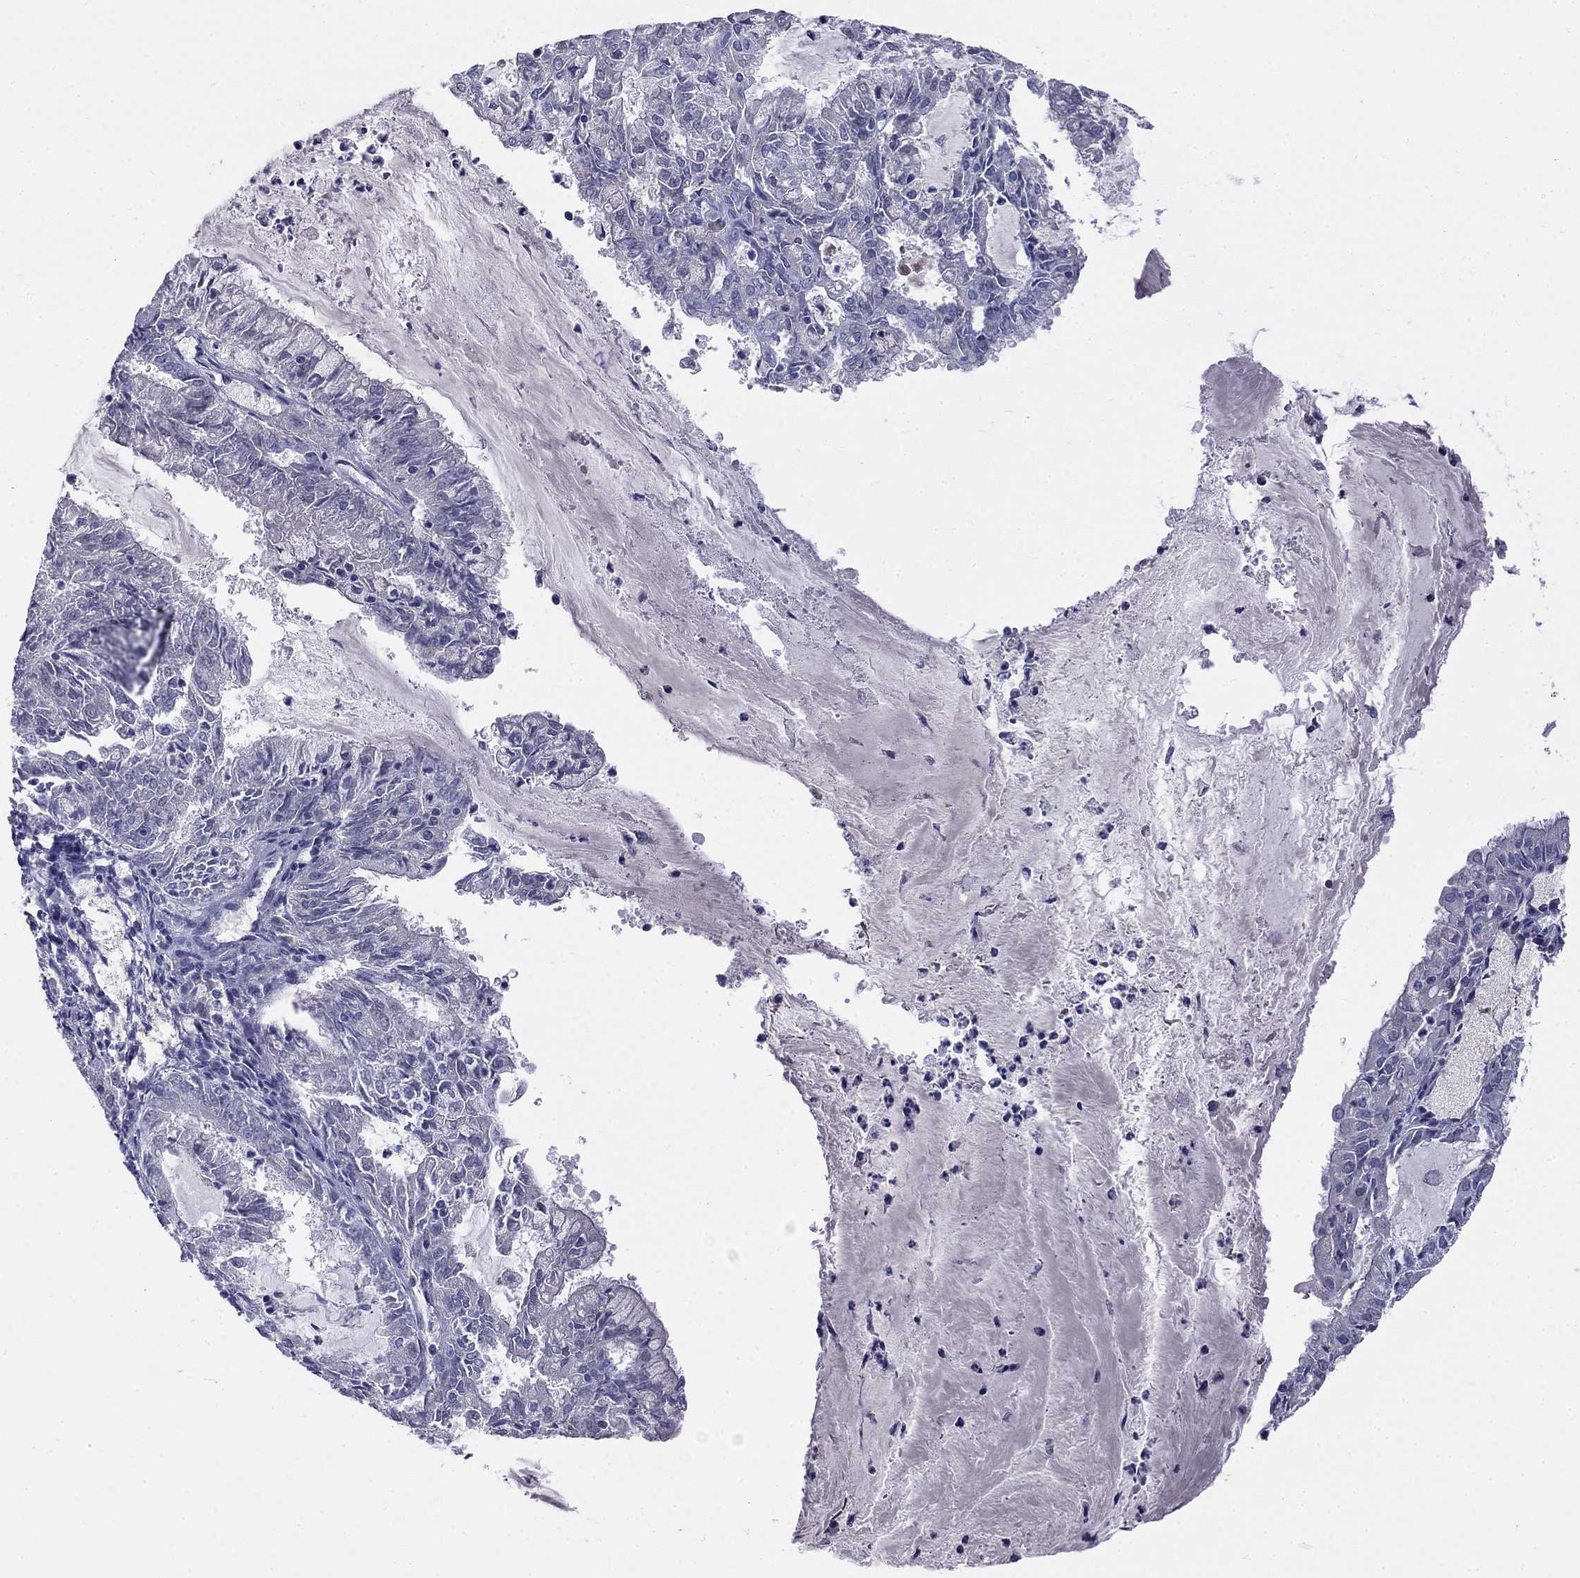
{"staining": {"intensity": "negative", "quantity": "none", "location": "none"}, "tissue": "endometrial cancer", "cell_type": "Tumor cells", "image_type": "cancer", "snomed": [{"axis": "morphology", "description": "Adenocarcinoma, NOS"}, {"axis": "topography", "description": "Endometrium"}], "caption": "The IHC image has no significant expression in tumor cells of adenocarcinoma (endometrial) tissue.", "gene": "KLRG1", "patient": {"sex": "female", "age": 57}}